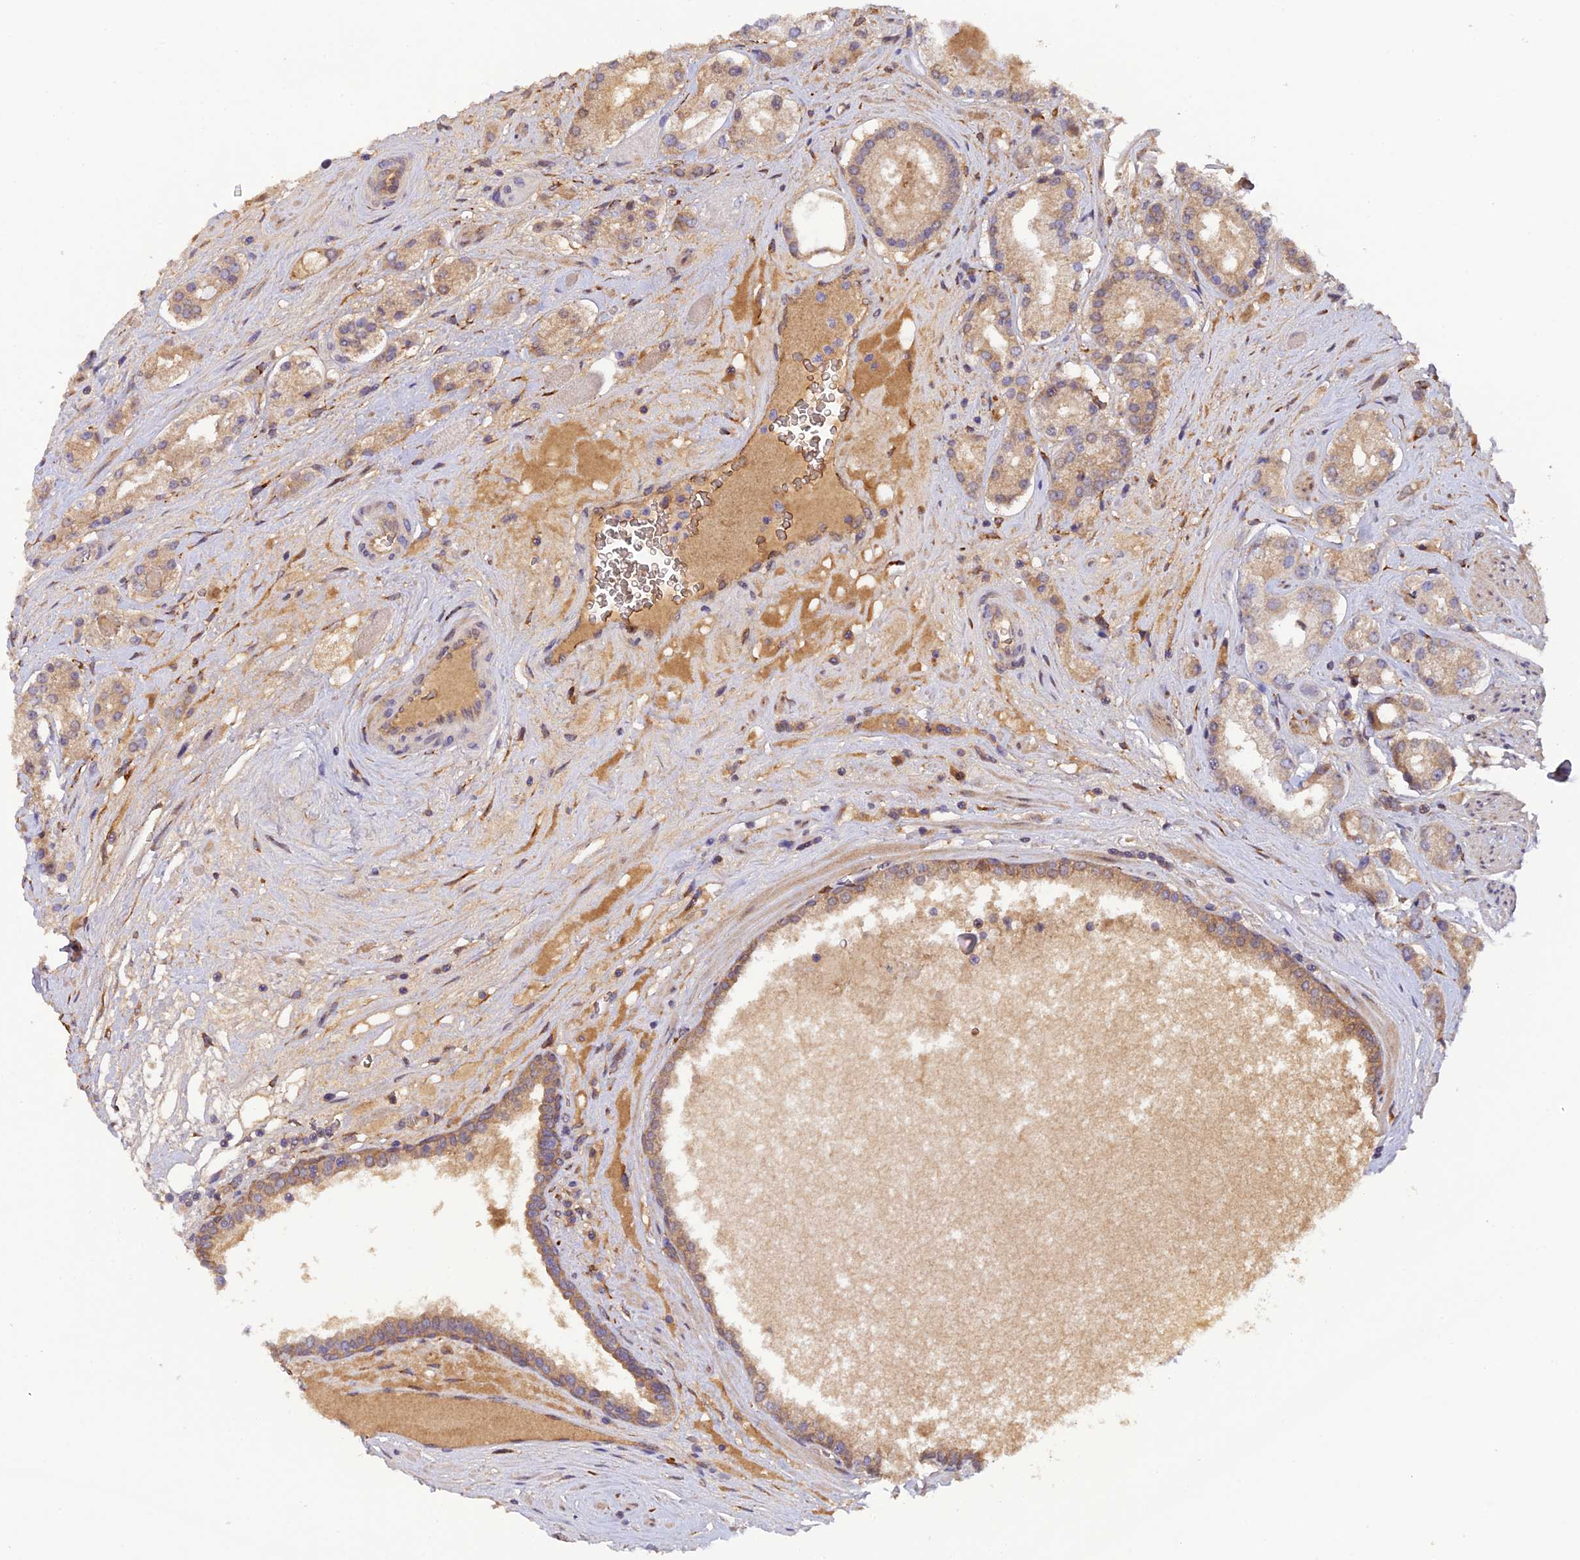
{"staining": {"intensity": "weak", "quantity": ">75%", "location": "cytoplasmic/membranous"}, "tissue": "prostate cancer", "cell_type": "Tumor cells", "image_type": "cancer", "snomed": [{"axis": "morphology", "description": "Adenocarcinoma, High grade"}, {"axis": "topography", "description": "Prostate"}], "caption": "Immunohistochemistry (IHC) photomicrograph of human prostate adenocarcinoma (high-grade) stained for a protein (brown), which demonstrates low levels of weak cytoplasmic/membranous expression in approximately >75% of tumor cells.", "gene": "P3H3", "patient": {"sex": "male", "age": 67}}